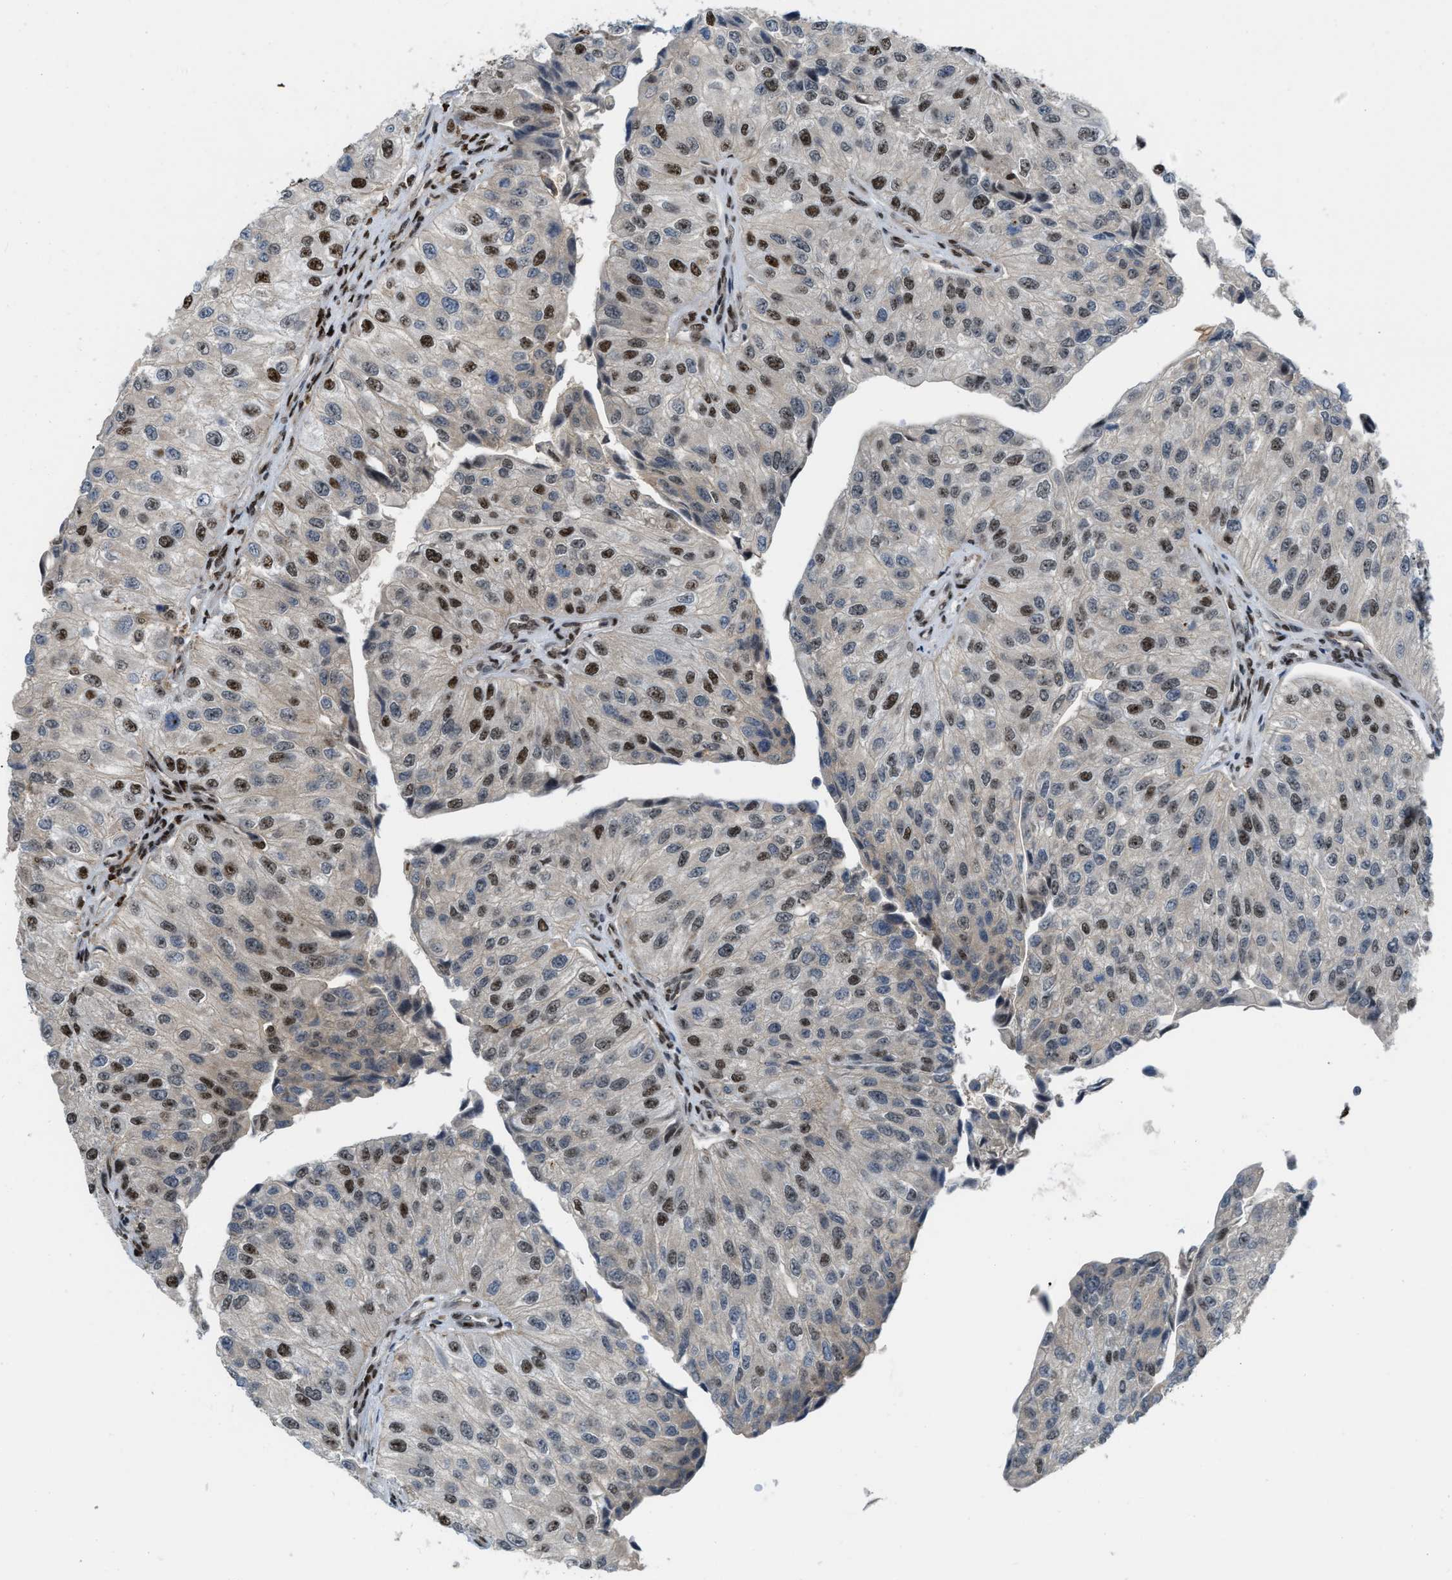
{"staining": {"intensity": "moderate", "quantity": "25%-75%", "location": "nuclear"}, "tissue": "urothelial cancer", "cell_type": "Tumor cells", "image_type": "cancer", "snomed": [{"axis": "morphology", "description": "Urothelial carcinoma, High grade"}, {"axis": "topography", "description": "Kidney"}, {"axis": "topography", "description": "Urinary bladder"}], "caption": "Urothelial cancer stained with DAB (3,3'-diaminobenzidine) immunohistochemistry (IHC) shows medium levels of moderate nuclear staining in approximately 25%-75% of tumor cells.", "gene": "NUMA1", "patient": {"sex": "male", "age": 77}}